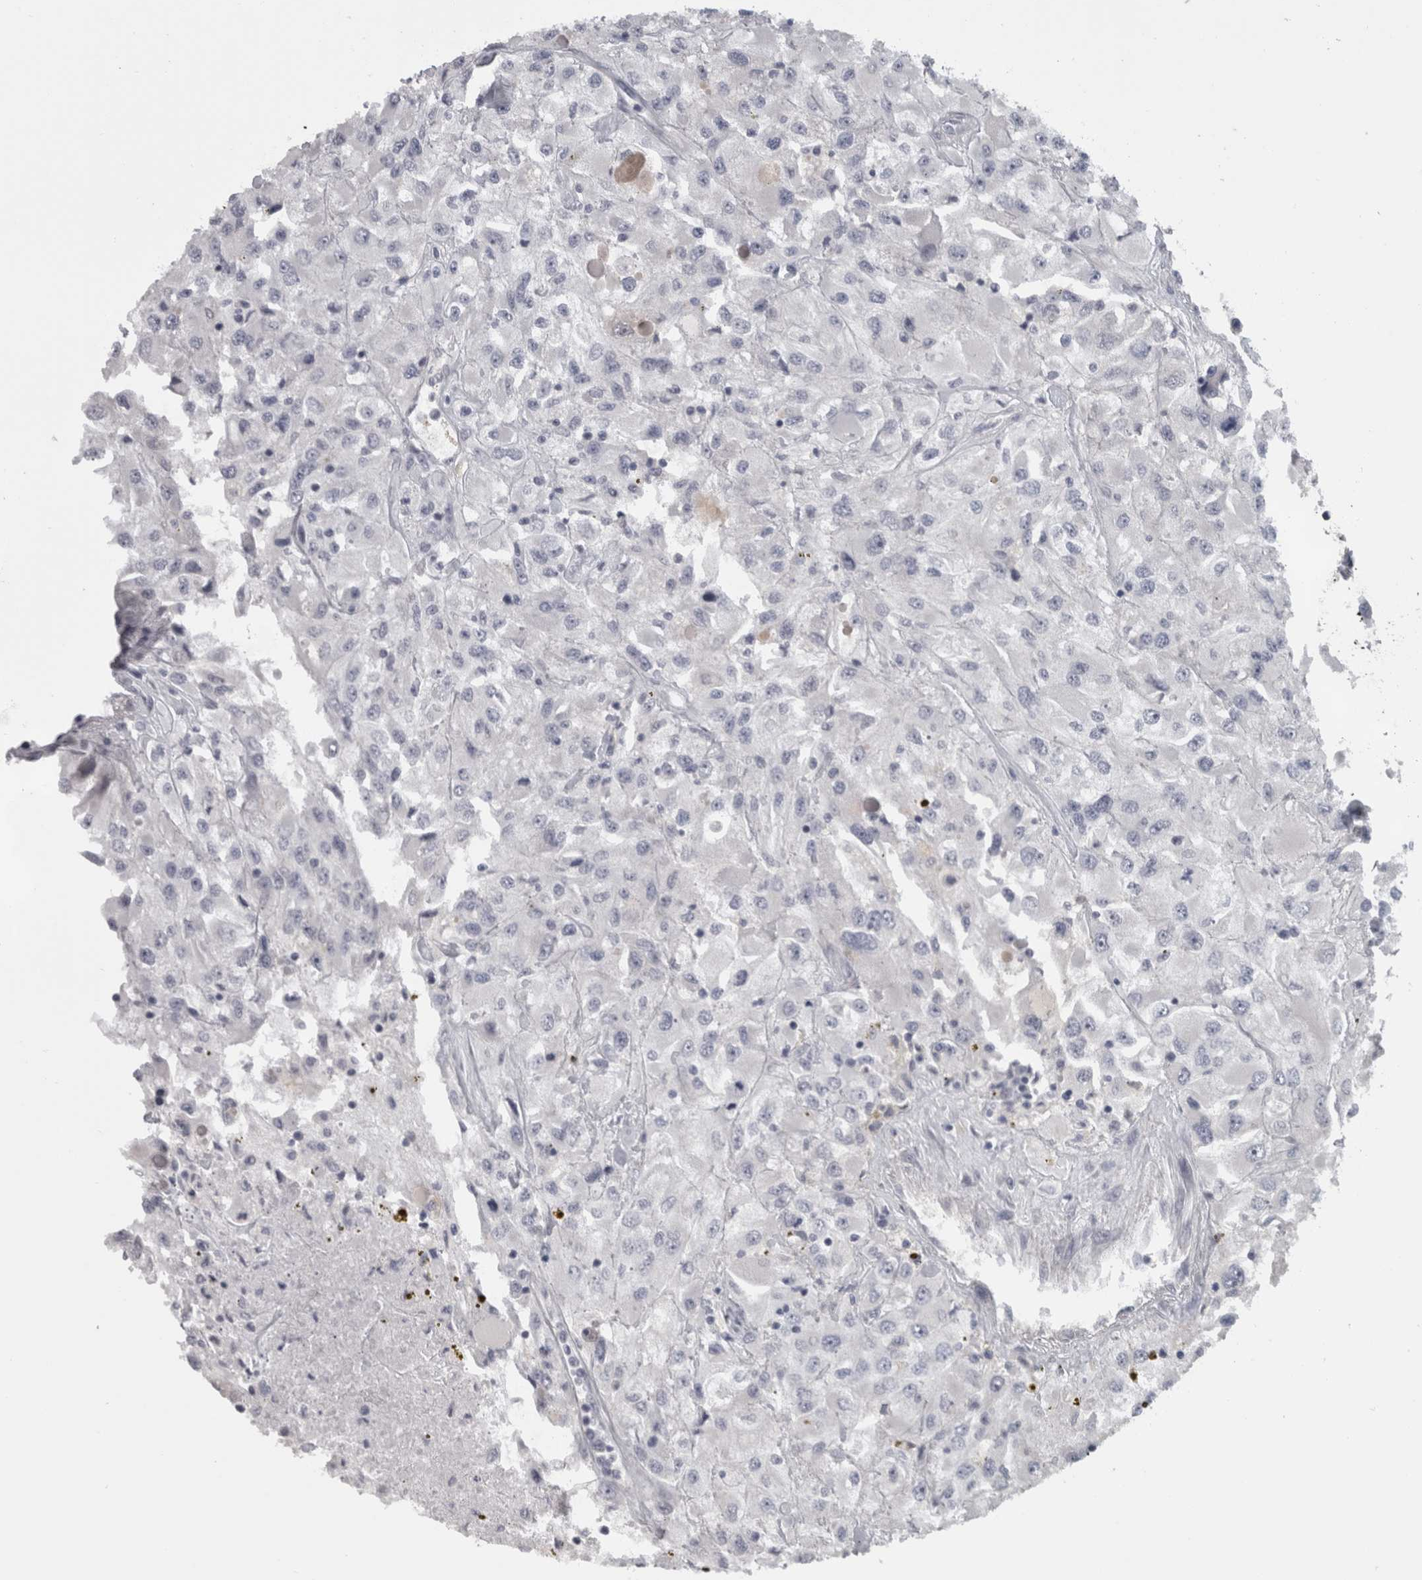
{"staining": {"intensity": "negative", "quantity": "none", "location": "none"}, "tissue": "renal cancer", "cell_type": "Tumor cells", "image_type": "cancer", "snomed": [{"axis": "morphology", "description": "Adenocarcinoma, NOS"}, {"axis": "topography", "description": "Kidney"}], "caption": "This is a histopathology image of immunohistochemistry (IHC) staining of renal cancer (adenocarcinoma), which shows no expression in tumor cells.", "gene": "RMDN1", "patient": {"sex": "female", "age": 52}}